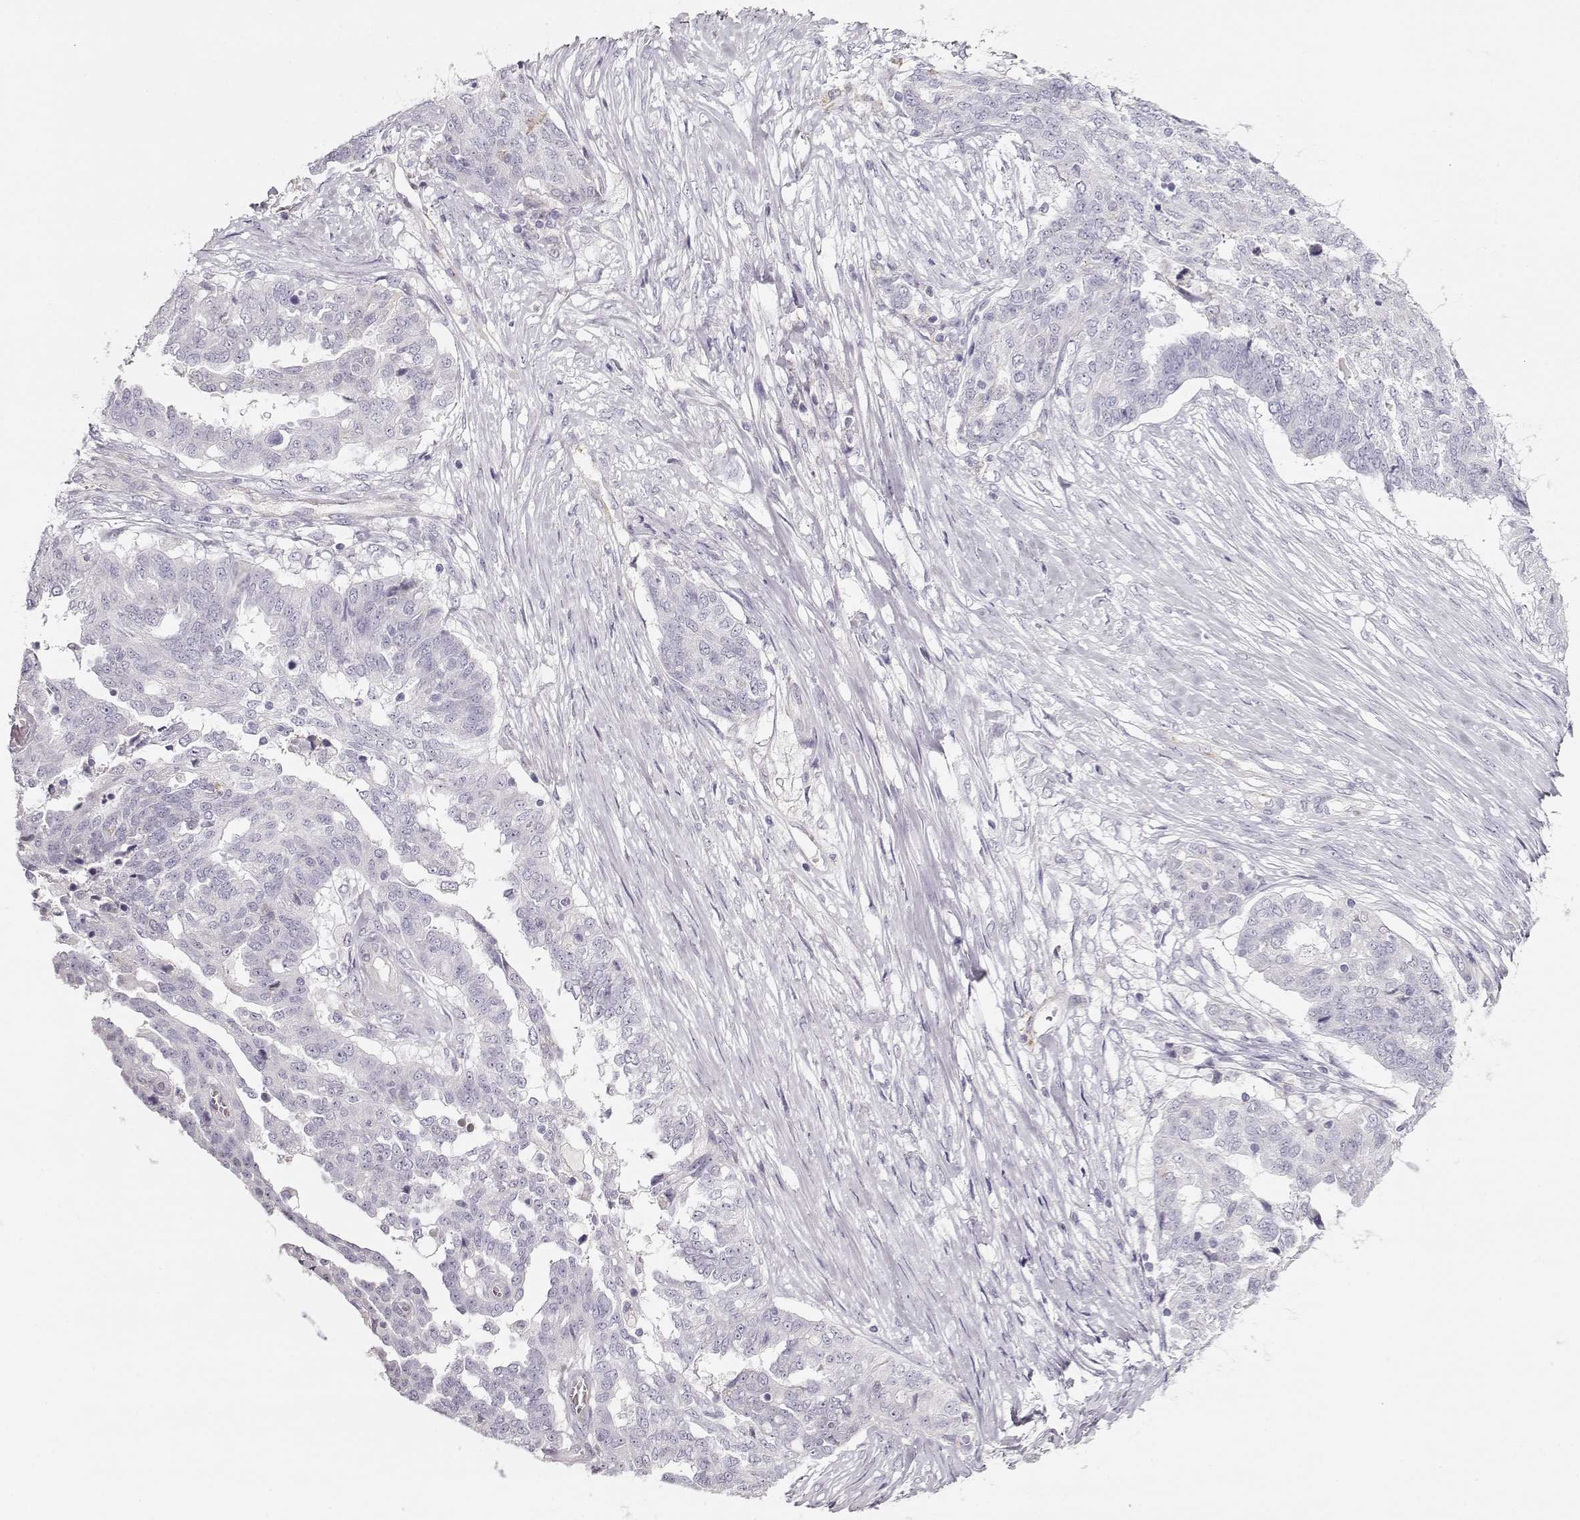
{"staining": {"intensity": "negative", "quantity": "none", "location": "none"}, "tissue": "ovarian cancer", "cell_type": "Tumor cells", "image_type": "cancer", "snomed": [{"axis": "morphology", "description": "Cystadenocarcinoma, serous, NOS"}, {"axis": "topography", "description": "Ovary"}], "caption": "Immunohistochemistry (IHC) histopathology image of neoplastic tissue: serous cystadenocarcinoma (ovarian) stained with DAB (3,3'-diaminobenzidine) shows no significant protein positivity in tumor cells.", "gene": "RBM44", "patient": {"sex": "female", "age": 67}}